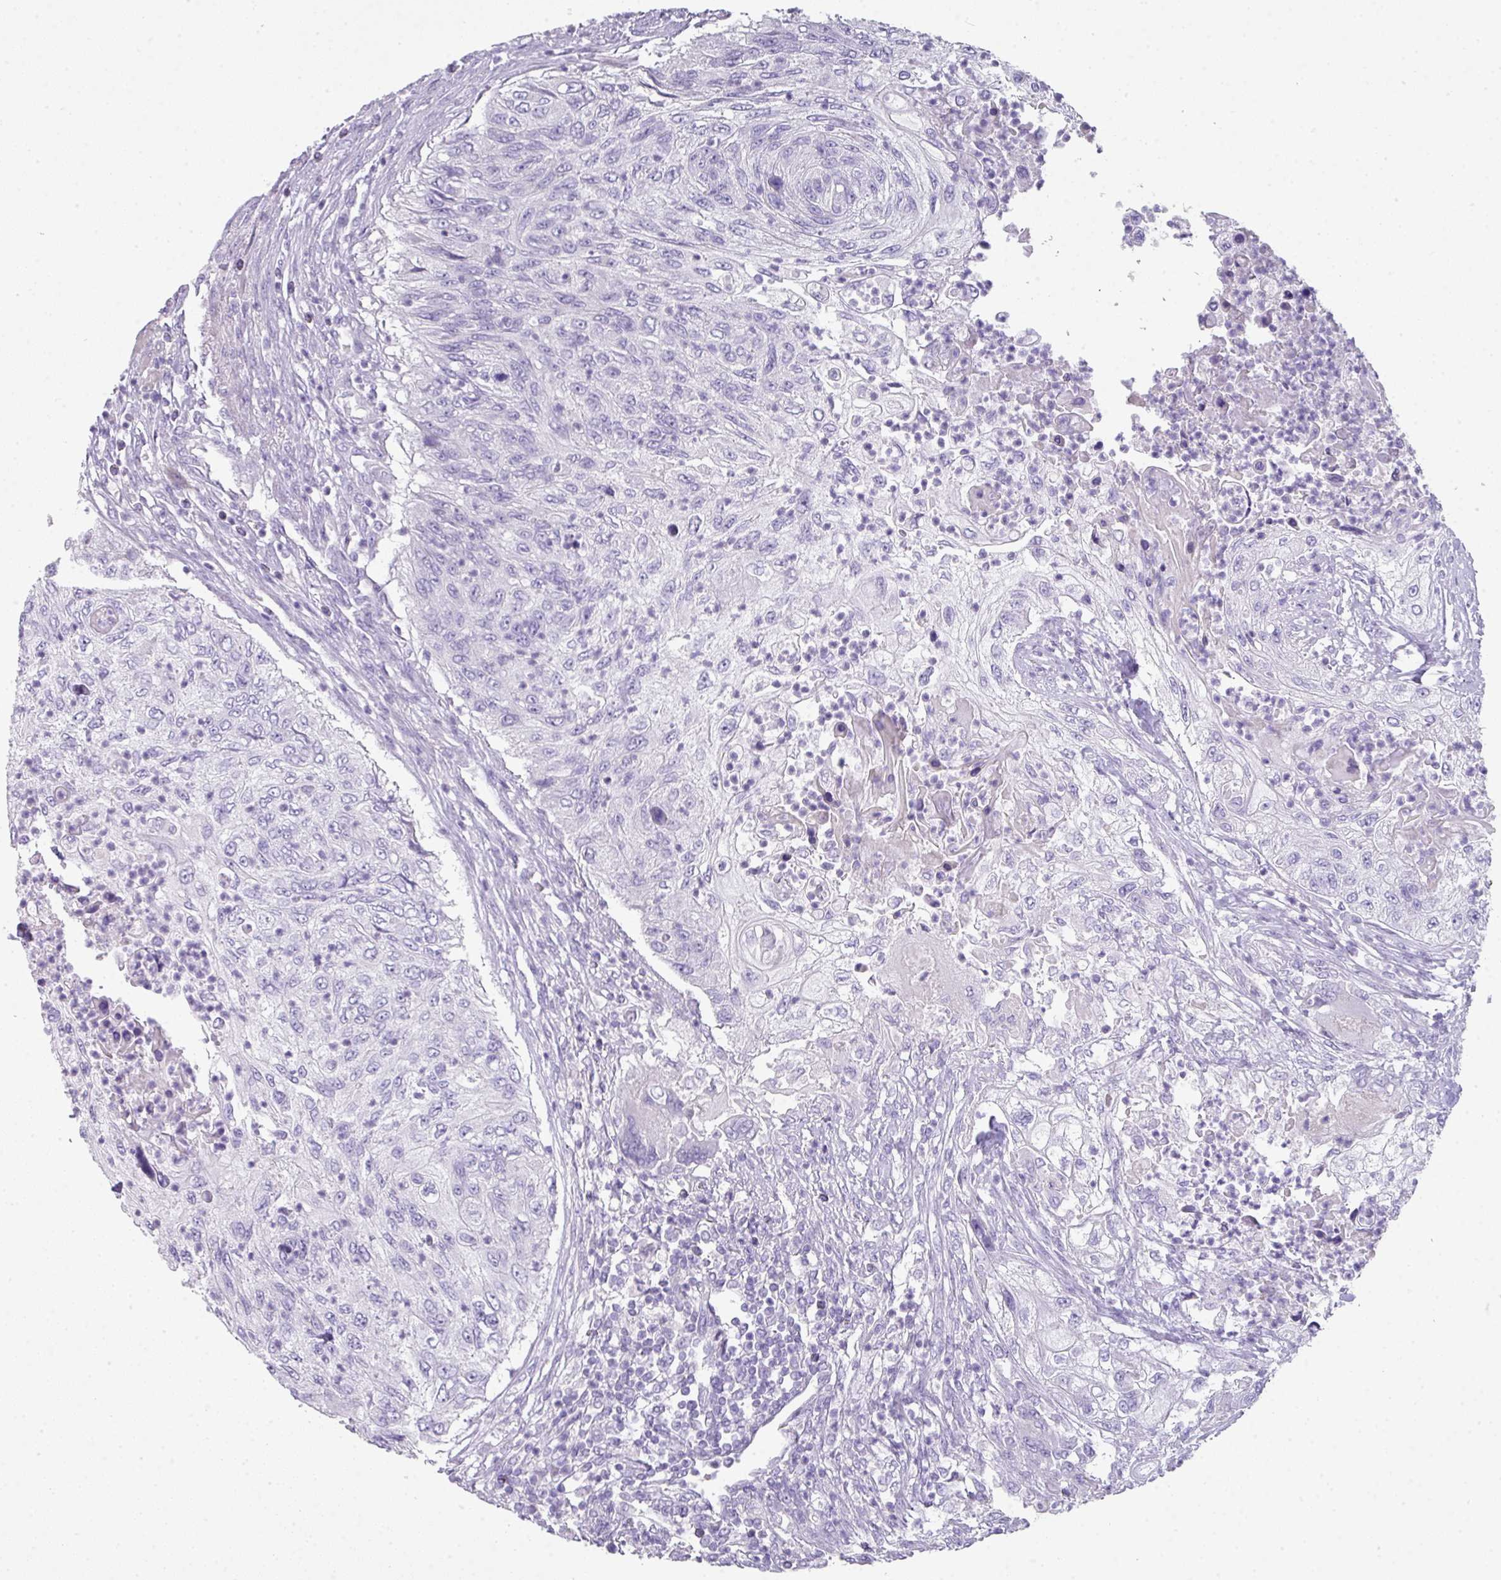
{"staining": {"intensity": "negative", "quantity": "none", "location": "none"}, "tissue": "urothelial cancer", "cell_type": "Tumor cells", "image_type": "cancer", "snomed": [{"axis": "morphology", "description": "Urothelial carcinoma, High grade"}, {"axis": "topography", "description": "Urinary bladder"}], "caption": "Human urothelial carcinoma (high-grade) stained for a protein using immunohistochemistry (IHC) demonstrates no staining in tumor cells.", "gene": "GLI4", "patient": {"sex": "female", "age": 60}}